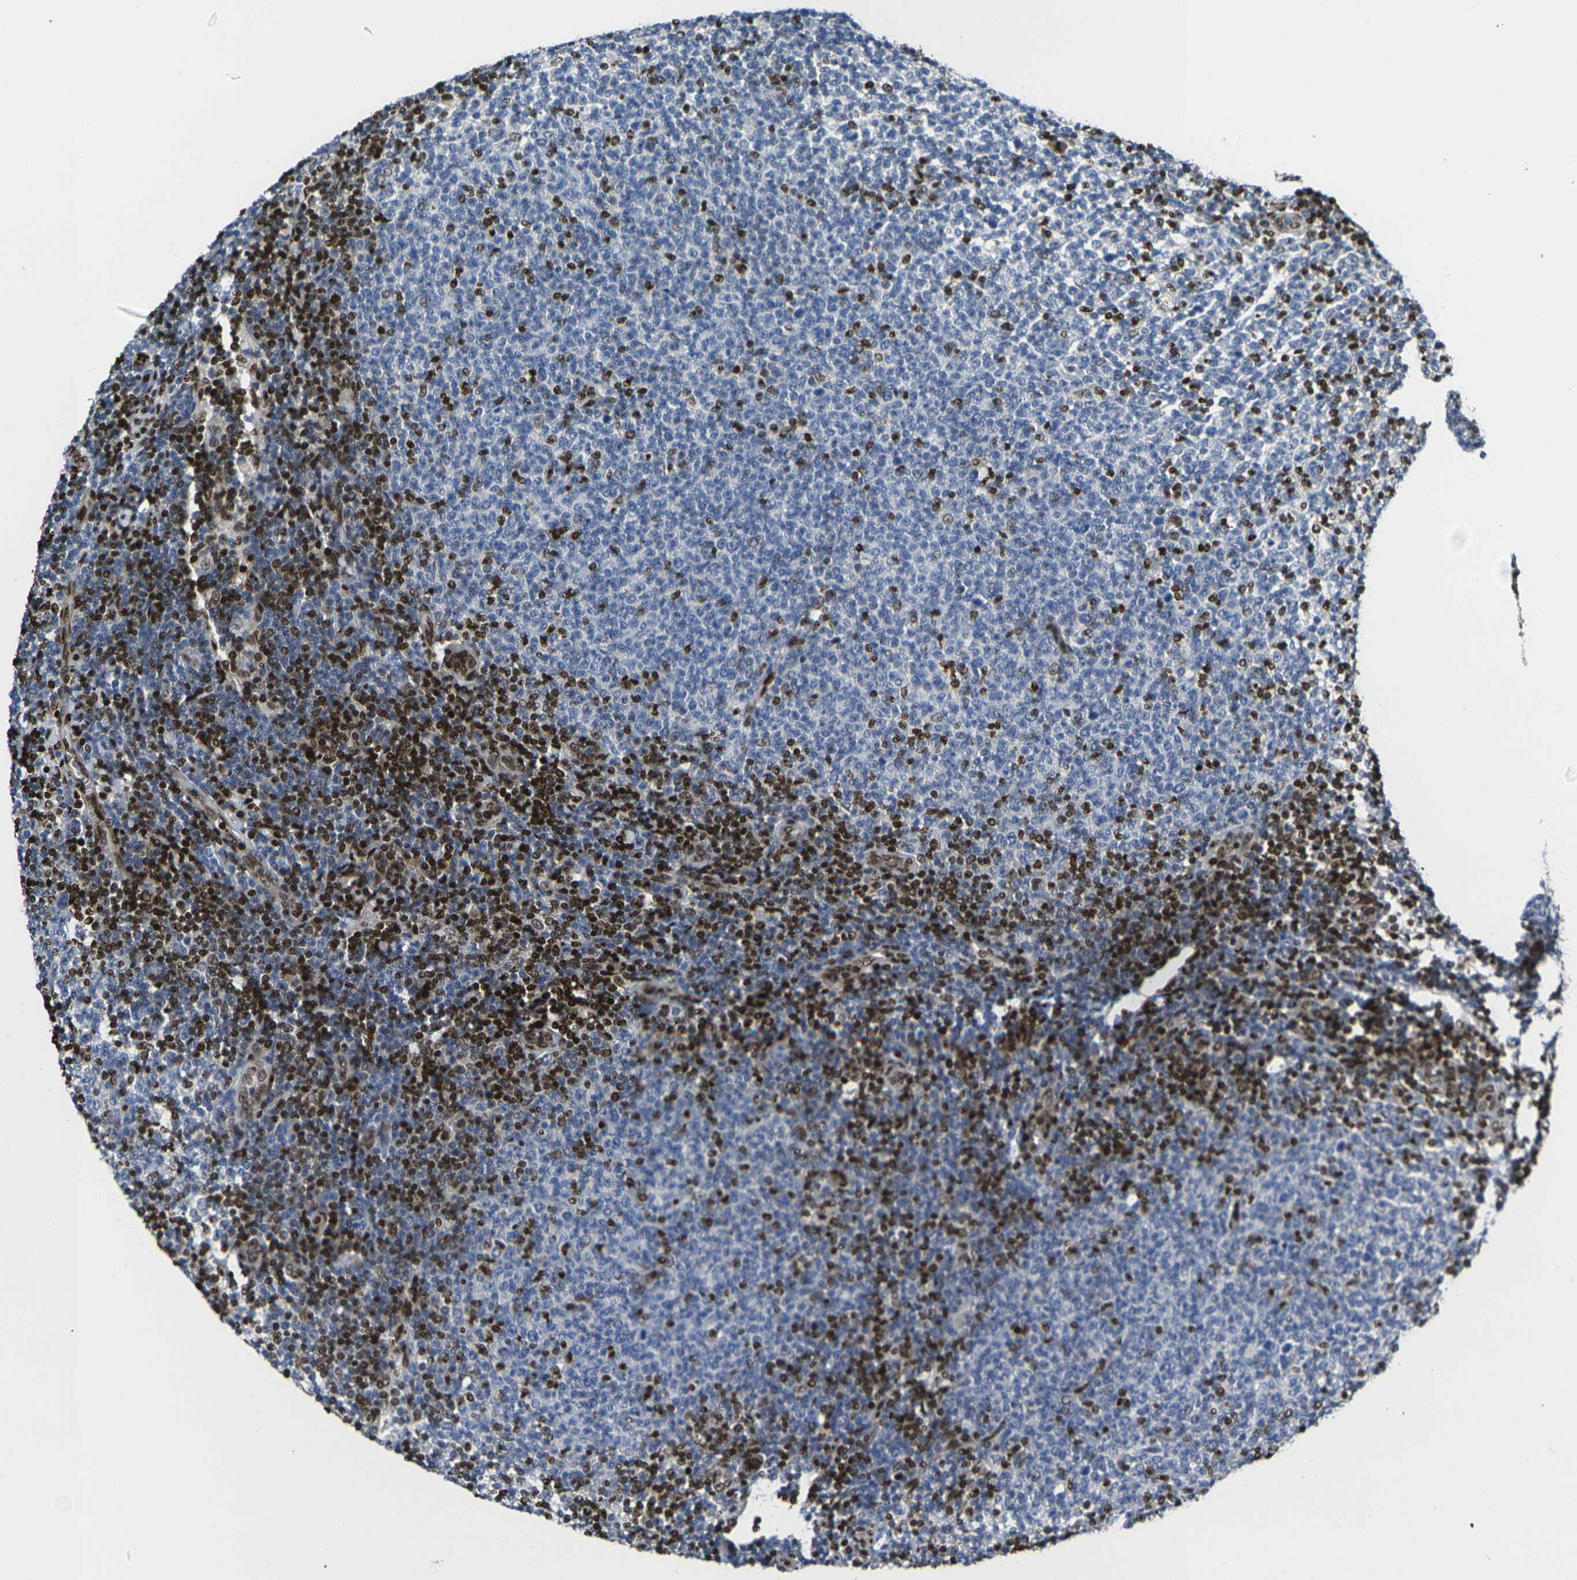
{"staining": {"intensity": "strong", "quantity": "25%-75%", "location": "nuclear"}, "tissue": "lymphoma", "cell_type": "Tumor cells", "image_type": "cancer", "snomed": [{"axis": "morphology", "description": "Malignant lymphoma, non-Hodgkin's type, Low grade"}, {"axis": "topography", "description": "Lymph node"}], "caption": "Immunohistochemistry (IHC) (DAB (3,3'-diaminobenzidine)) staining of malignant lymphoma, non-Hodgkin's type (low-grade) reveals strong nuclear protein staining in about 25%-75% of tumor cells. (IHC, brightfield microscopy, high magnification).", "gene": "H1-10", "patient": {"sex": "male", "age": 66}}